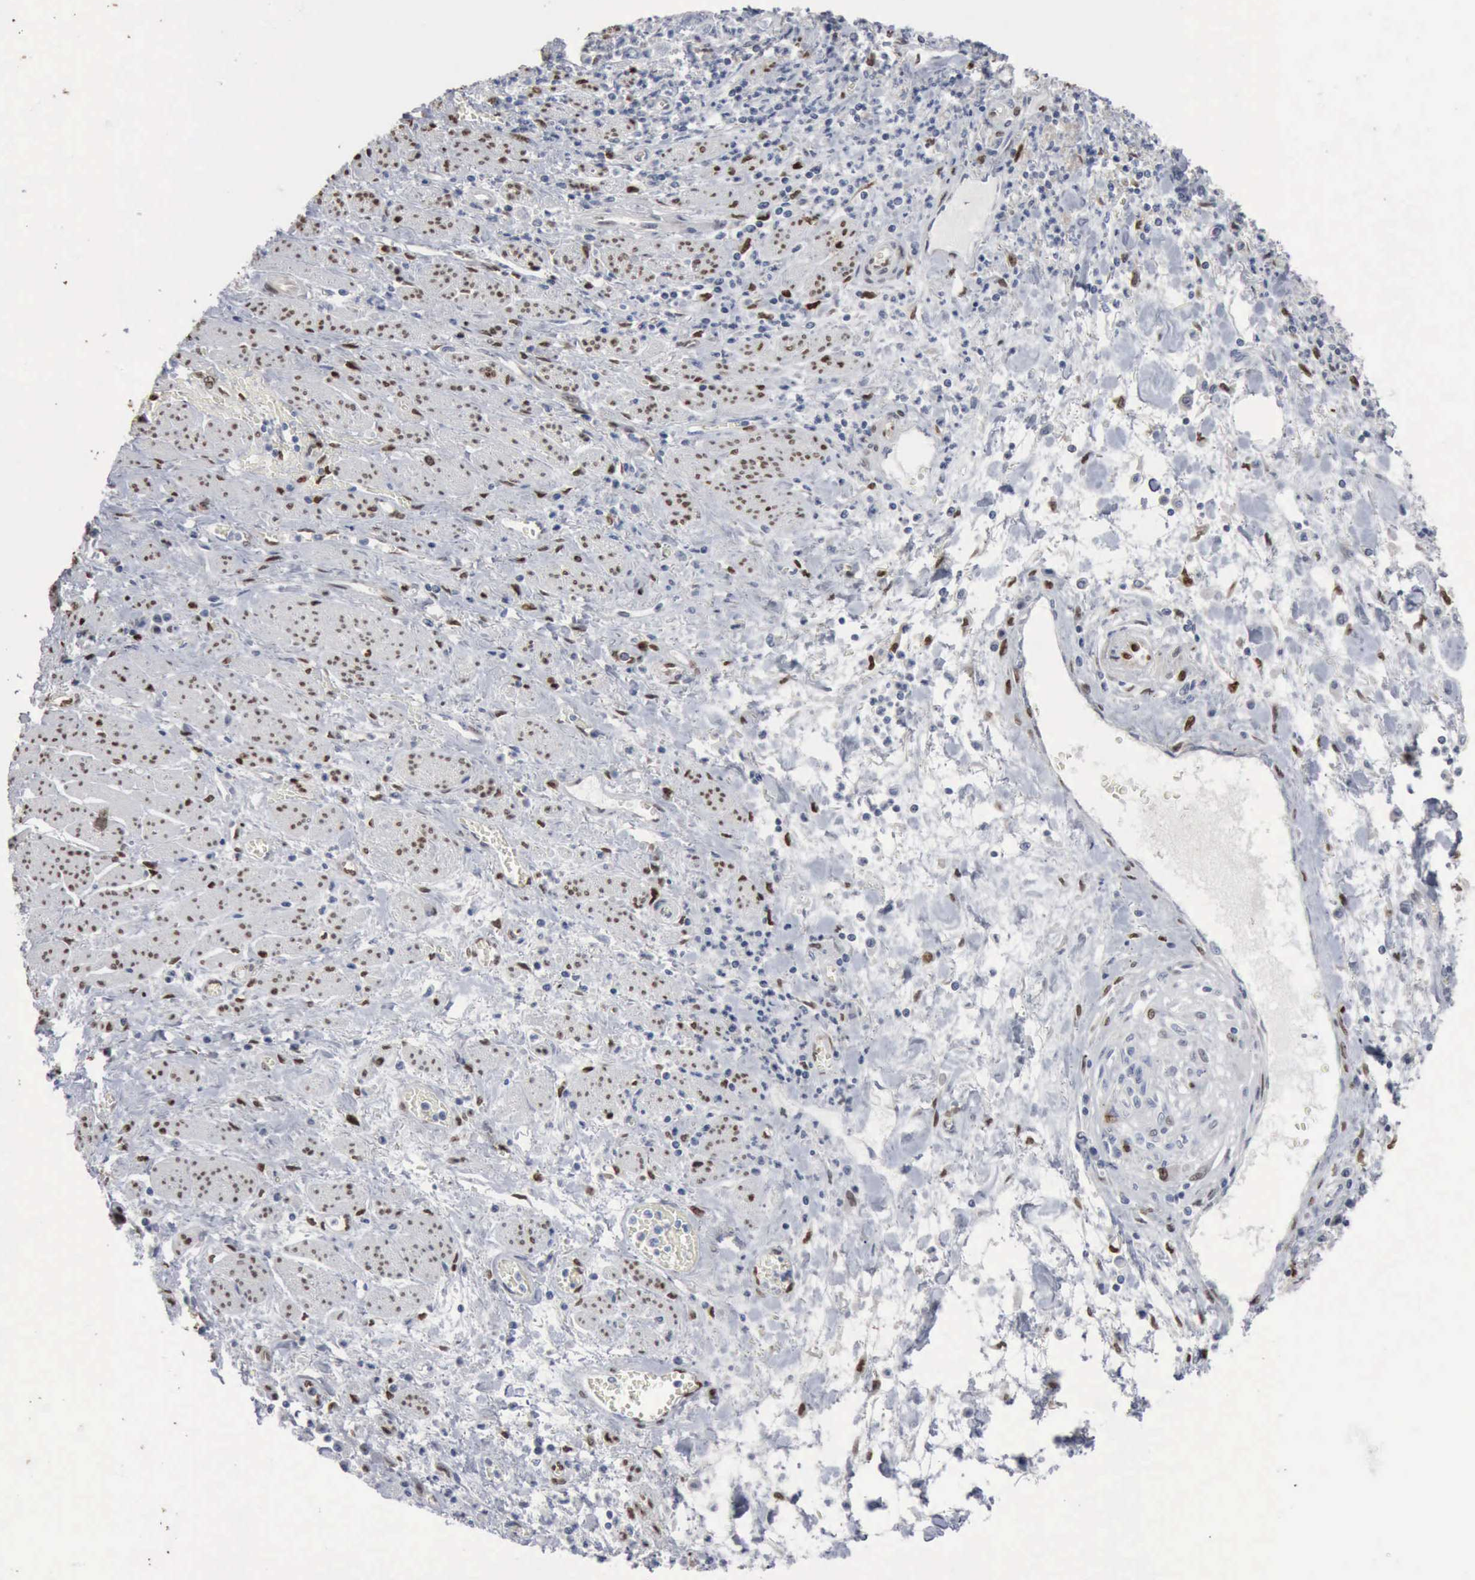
{"staining": {"intensity": "moderate", "quantity": "25%-75%", "location": "nuclear"}, "tissue": "stomach cancer", "cell_type": "Tumor cells", "image_type": "cancer", "snomed": [{"axis": "morphology", "description": "Adenocarcinoma, NOS"}, {"axis": "topography", "description": "Stomach"}], "caption": "Protein expression analysis of human stomach cancer reveals moderate nuclear expression in approximately 25%-75% of tumor cells. (IHC, brightfield microscopy, high magnification).", "gene": "FGF2", "patient": {"sex": "female", "age": 76}}